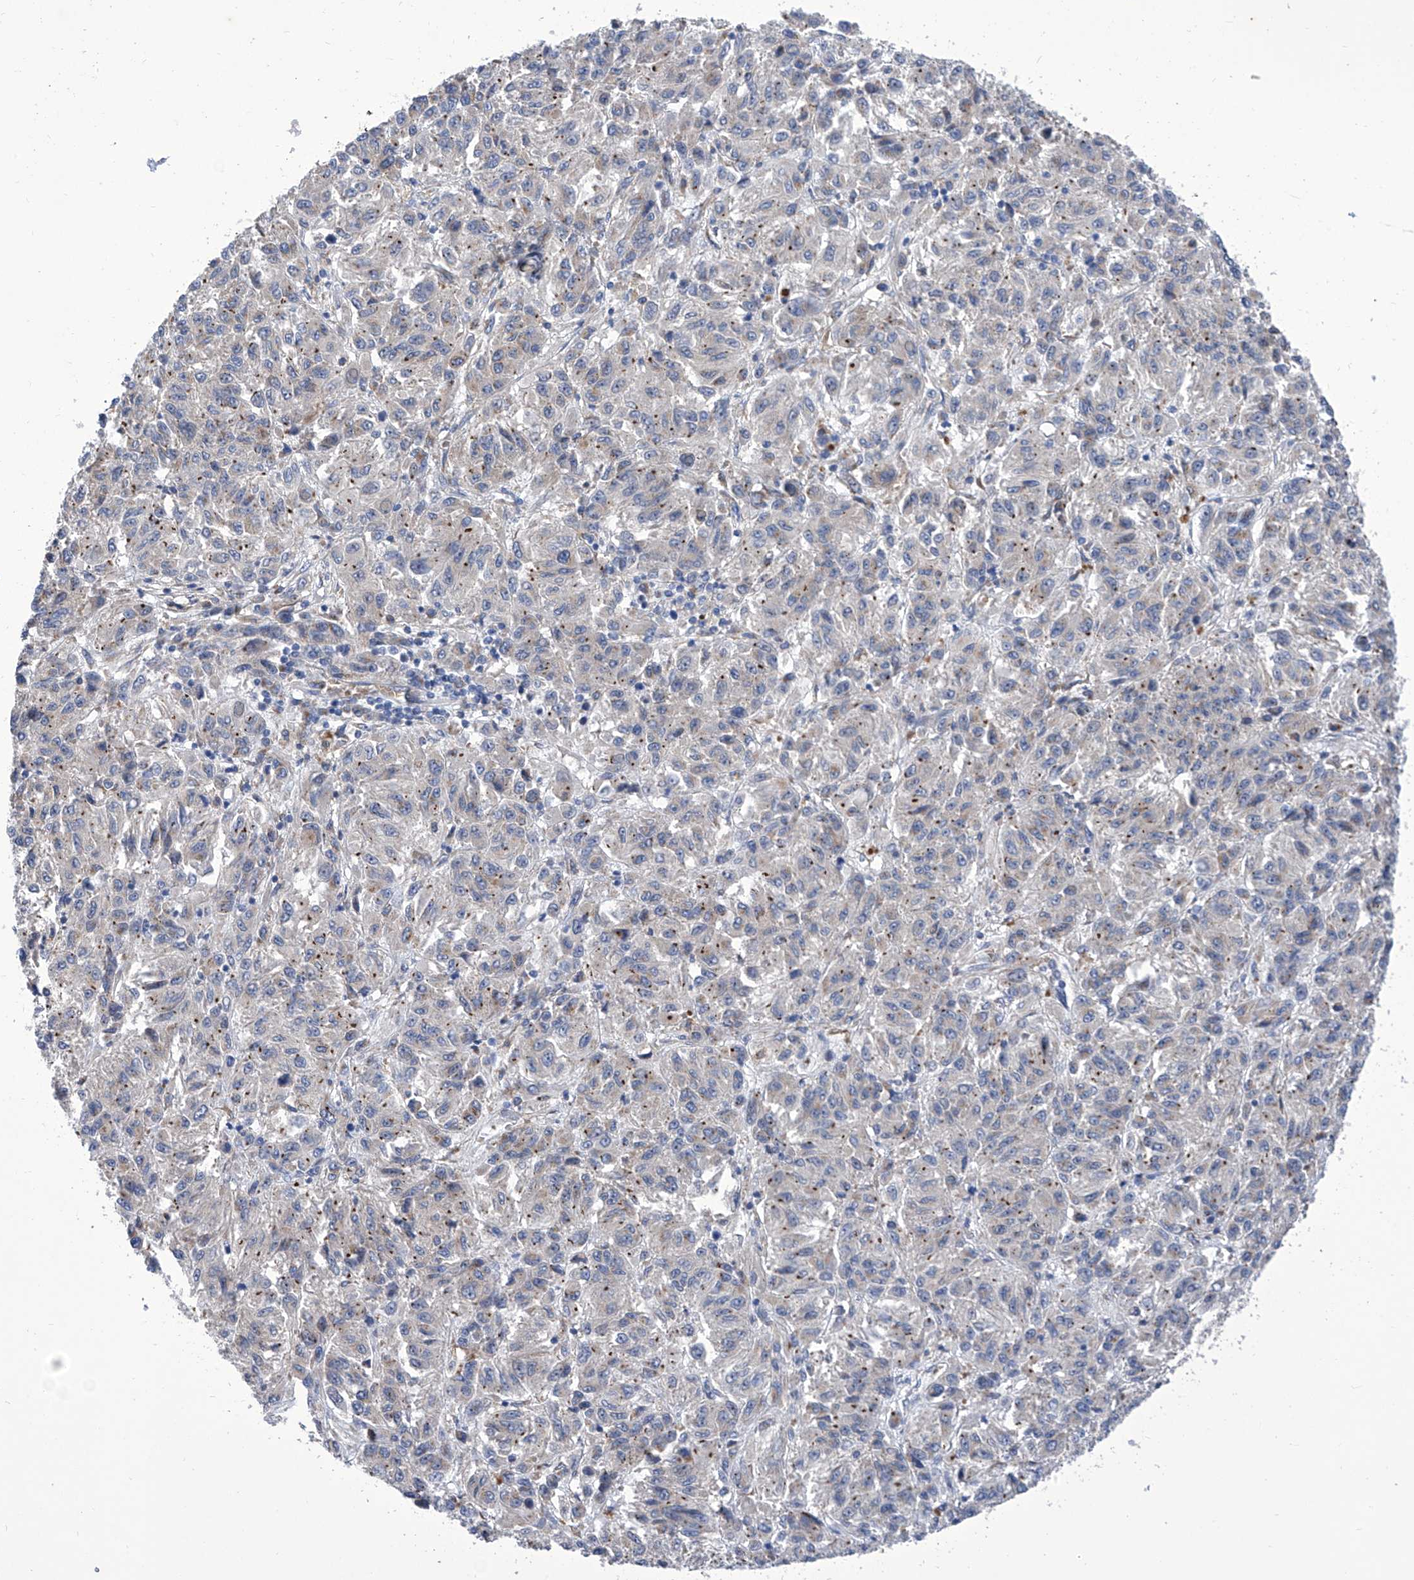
{"staining": {"intensity": "weak", "quantity": "<25%", "location": "cytoplasmic/membranous"}, "tissue": "melanoma", "cell_type": "Tumor cells", "image_type": "cancer", "snomed": [{"axis": "morphology", "description": "Malignant melanoma, Metastatic site"}, {"axis": "topography", "description": "Lung"}], "caption": "Tumor cells are negative for protein expression in human malignant melanoma (metastatic site).", "gene": "TJAP1", "patient": {"sex": "male", "age": 64}}